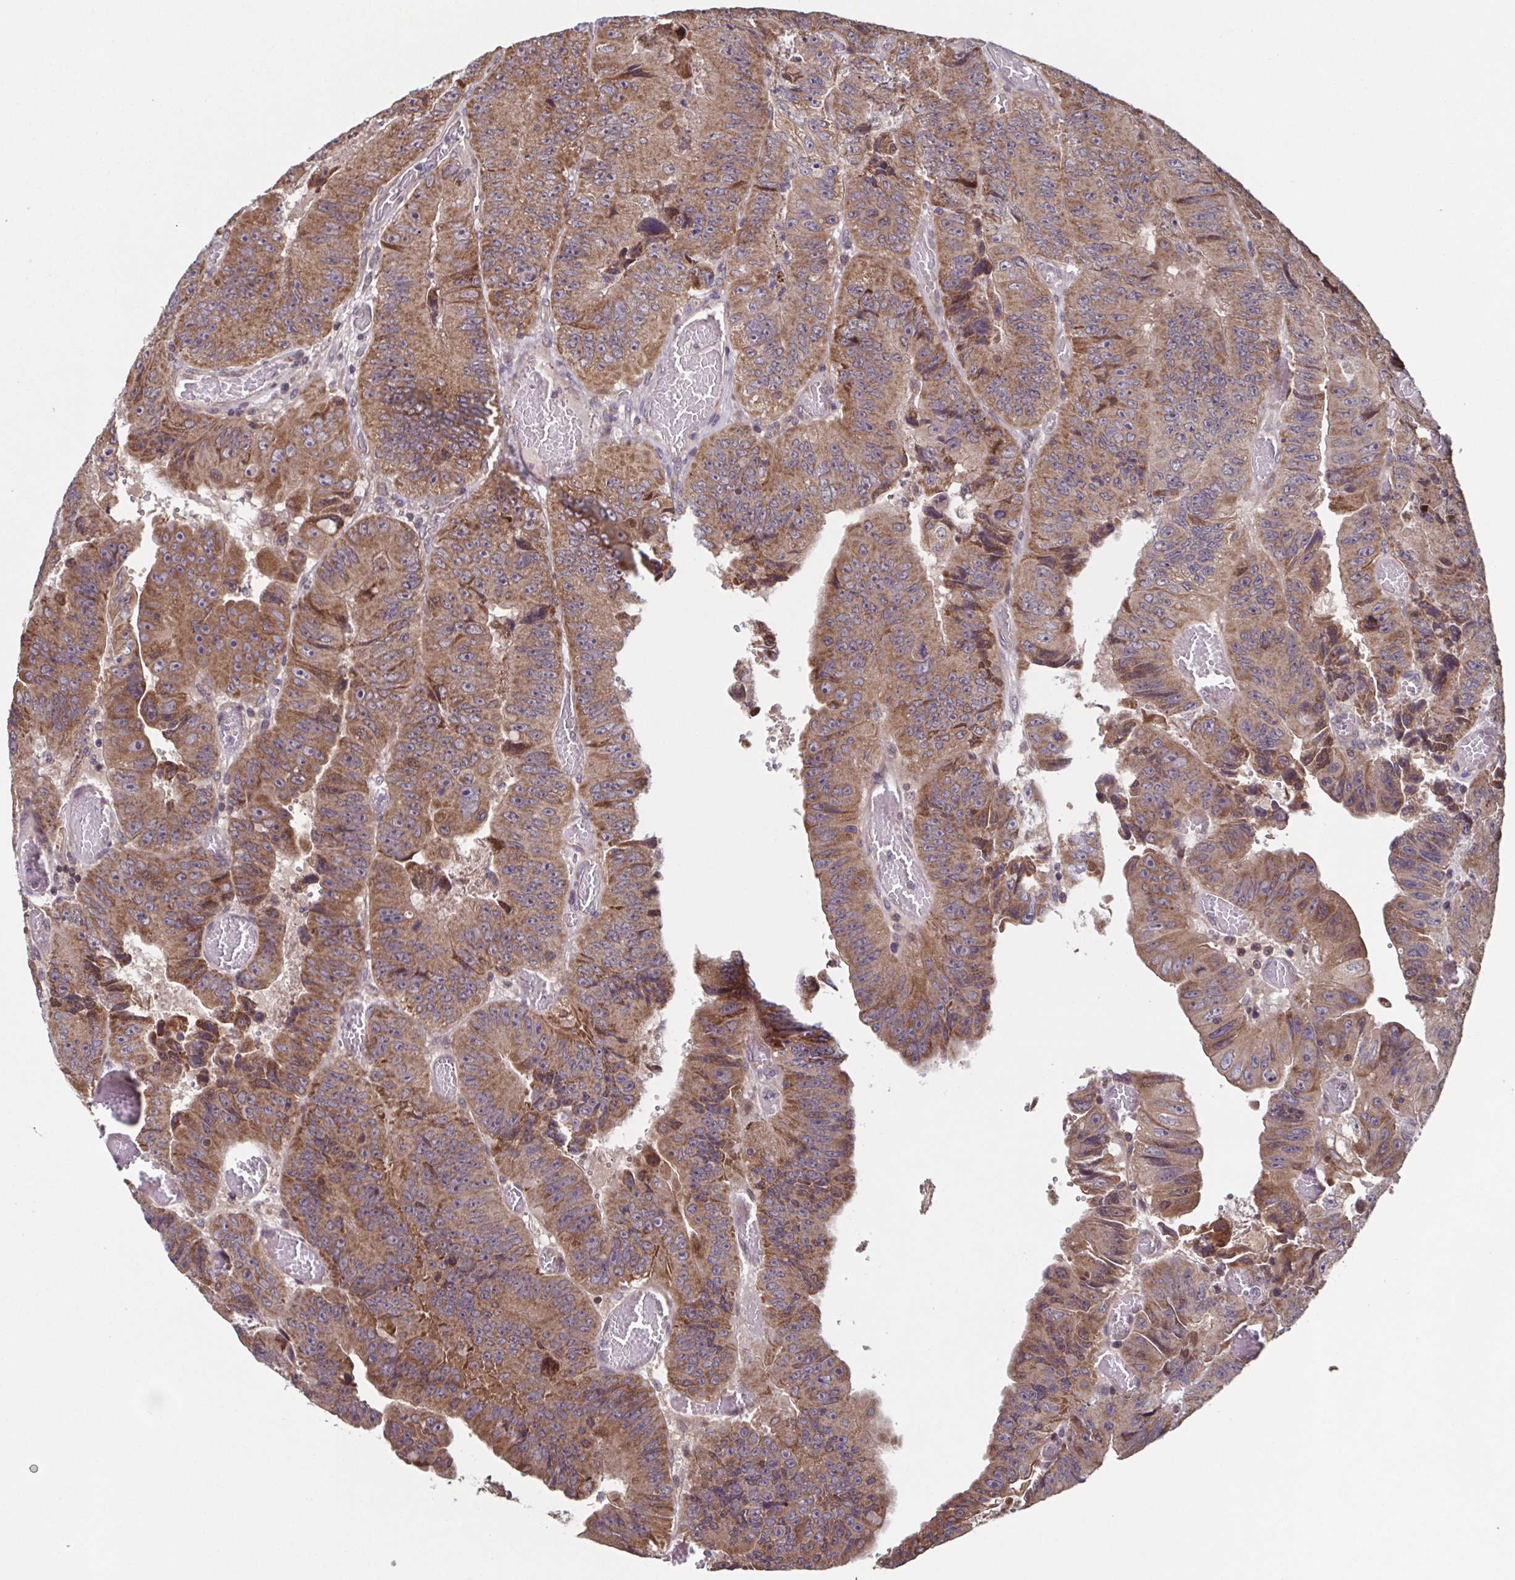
{"staining": {"intensity": "moderate", "quantity": ">75%", "location": "cytoplasmic/membranous"}, "tissue": "colorectal cancer", "cell_type": "Tumor cells", "image_type": "cancer", "snomed": [{"axis": "morphology", "description": "Adenocarcinoma, NOS"}, {"axis": "topography", "description": "Colon"}], "caption": "High-power microscopy captured an IHC image of colorectal cancer, revealing moderate cytoplasmic/membranous positivity in about >75% of tumor cells.", "gene": "TTC19", "patient": {"sex": "female", "age": 84}}